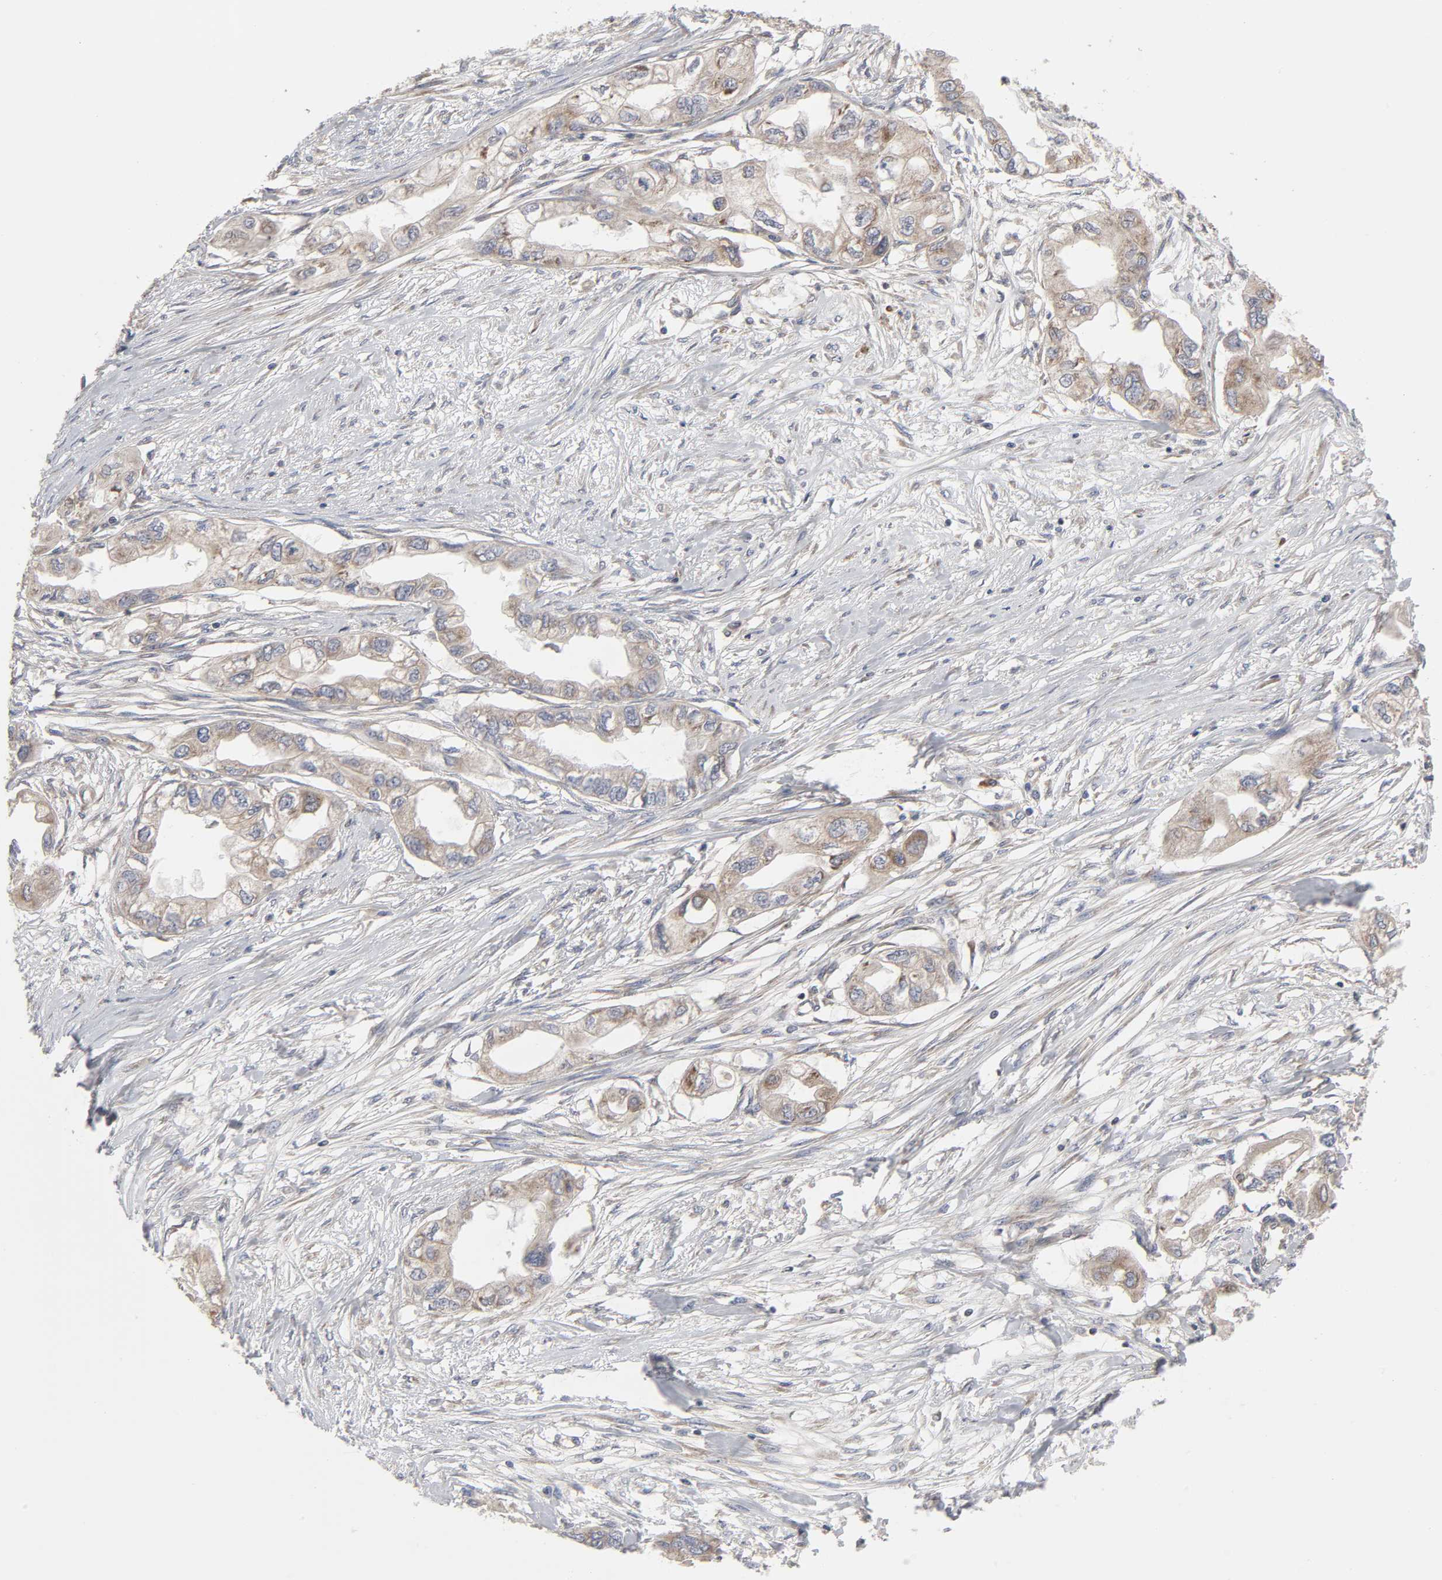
{"staining": {"intensity": "moderate", "quantity": "25%-75%", "location": "cytoplasmic/membranous"}, "tissue": "endometrial cancer", "cell_type": "Tumor cells", "image_type": "cancer", "snomed": [{"axis": "morphology", "description": "Adenocarcinoma, NOS"}, {"axis": "topography", "description": "Endometrium"}], "caption": "The histopathology image reveals staining of endometrial cancer, revealing moderate cytoplasmic/membranous protein staining (brown color) within tumor cells. The protein of interest is shown in brown color, while the nuclei are stained blue.", "gene": "IL4R", "patient": {"sex": "female", "age": 67}}